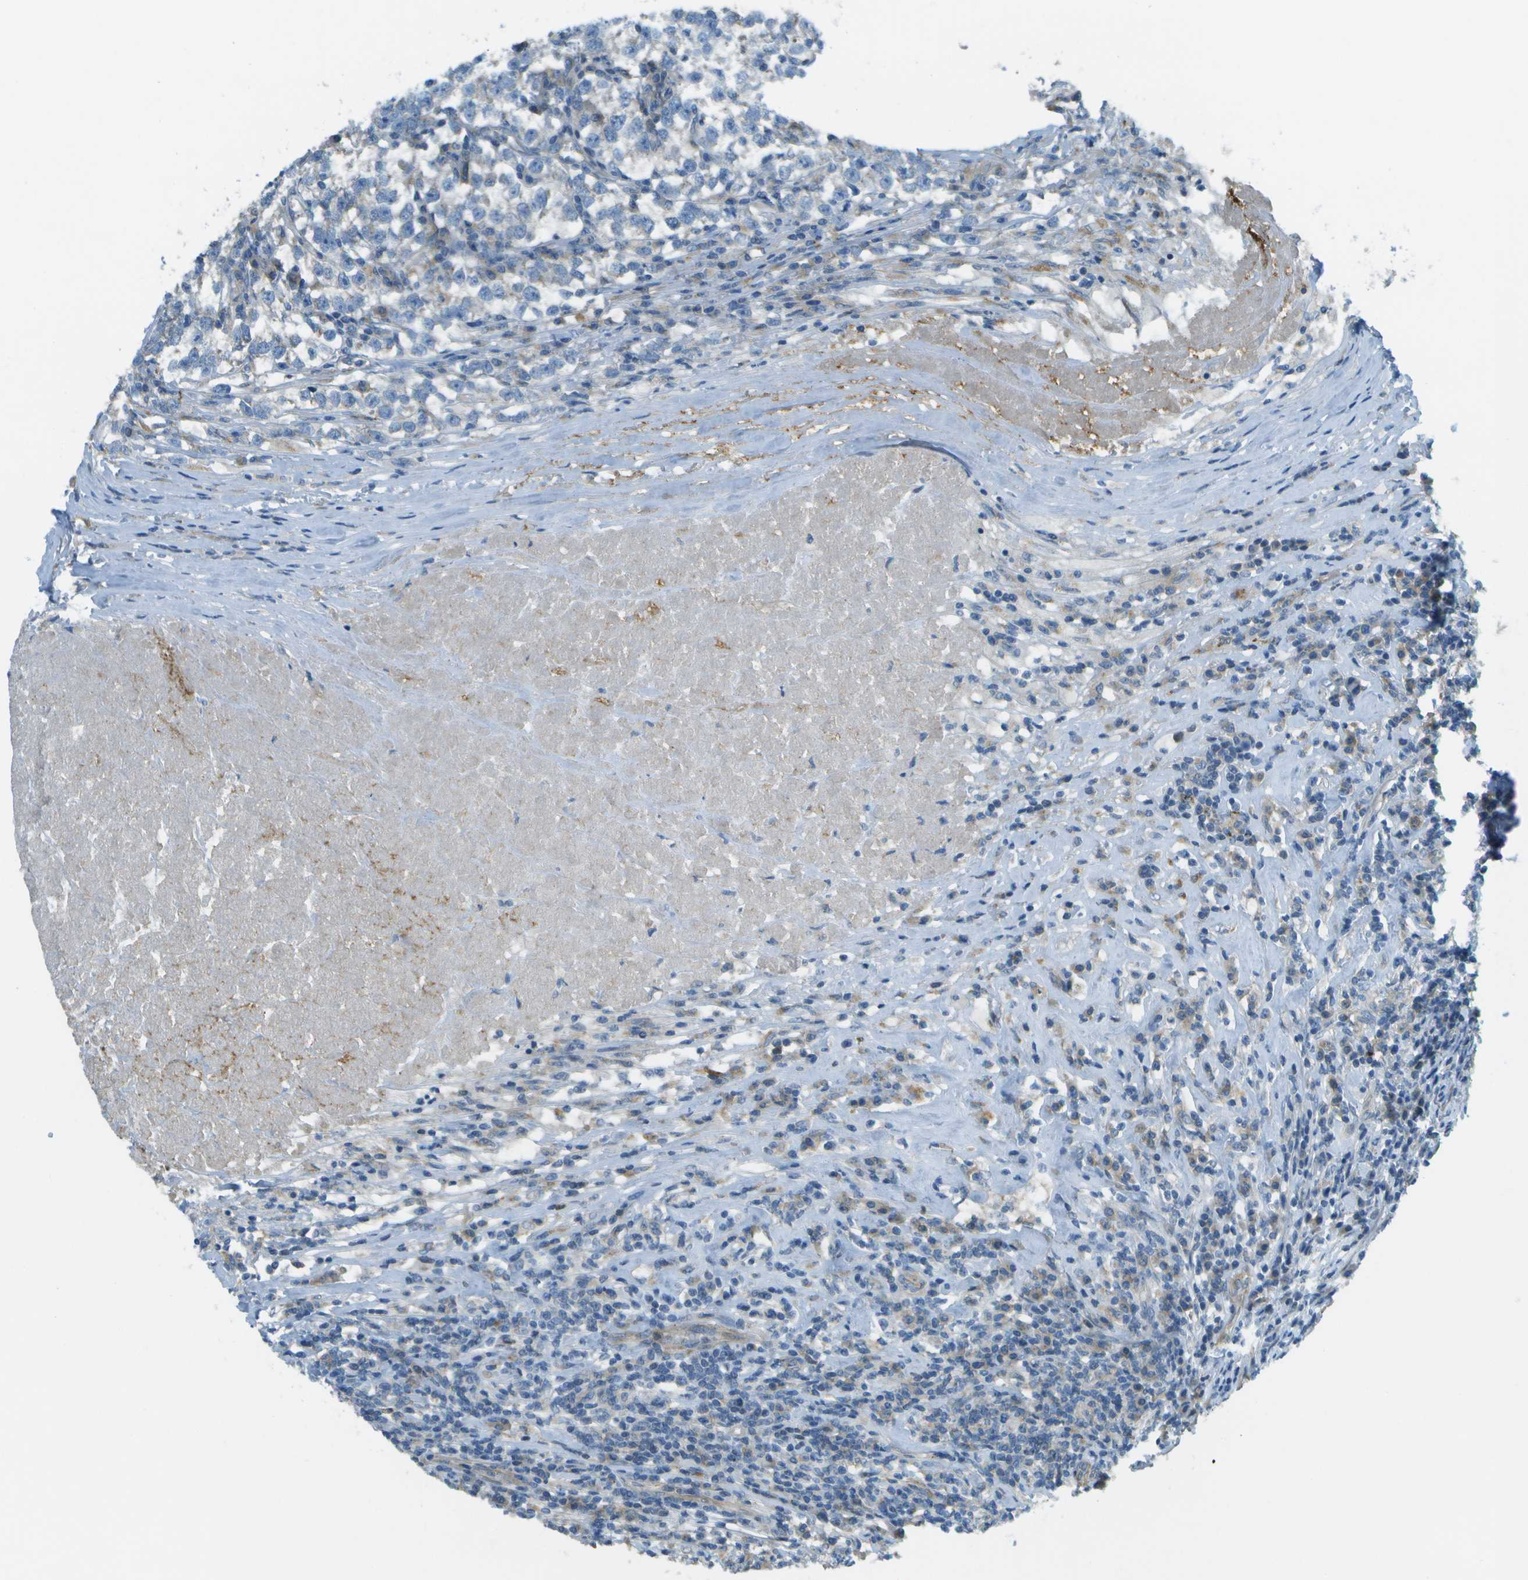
{"staining": {"intensity": "negative", "quantity": "none", "location": "none"}, "tissue": "testis cancer", "cell_type": "Tumor cells", "image_type": "cancer", "snomed": [{"axis": "morphology", "description": "Normal tissue, NOS"}, {"axis": "morphology", "description": "Seminoma, NOS"}, {"axis": "topography", "description": "Testis"}], "caption": "This is an immunohistochemistry photomicrograph of testis cancer. There is no positivity in tumor cells.", "gene": "MYH11", "patient": {"sex": "male", "age": 43}}